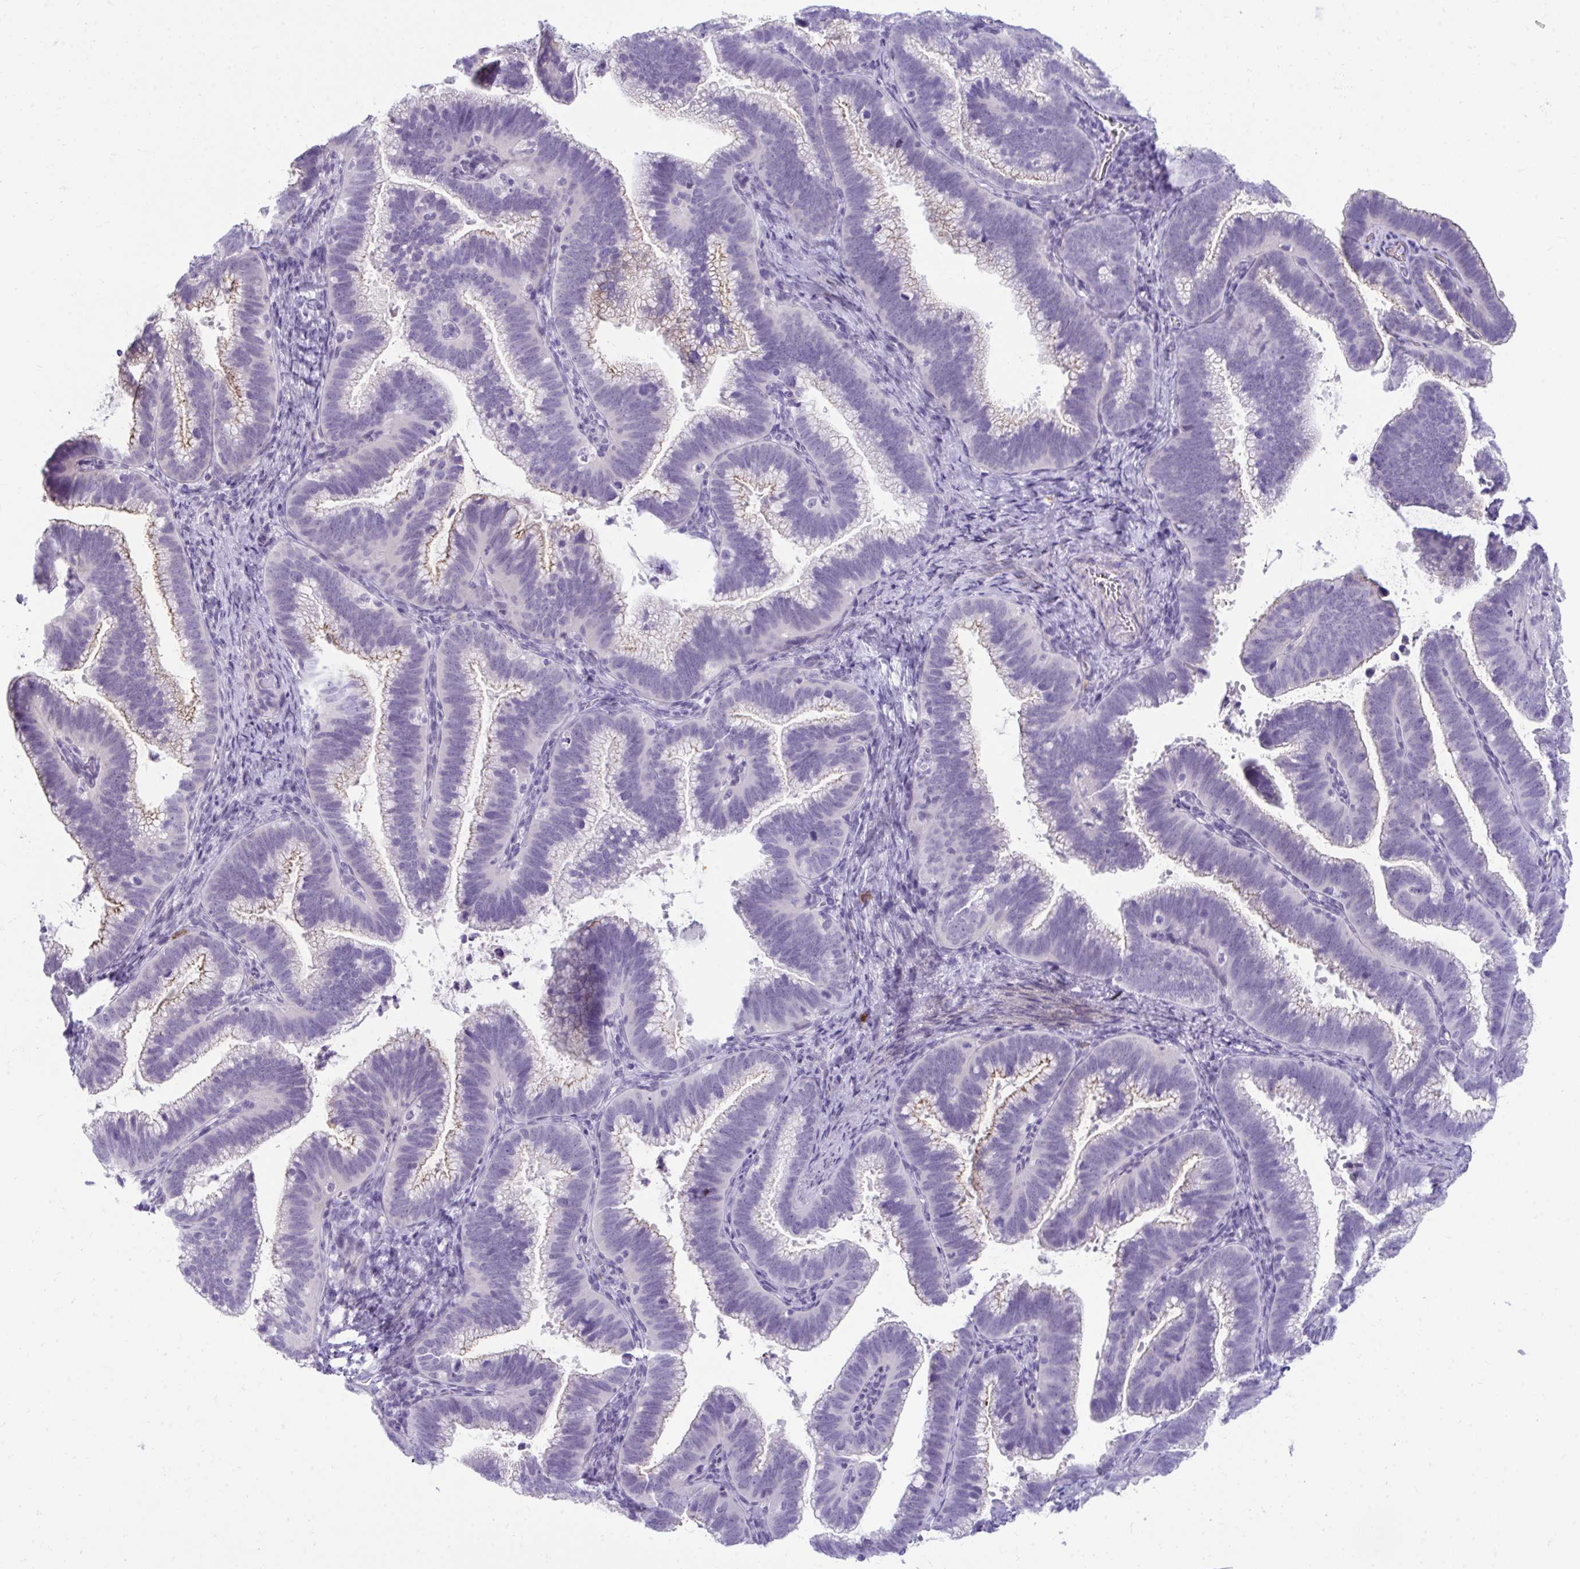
{"staining": {"intensity": "negative", "quantity": "none", "location": "none"}, "tissue": "cervical cancer", "cell_type": "Tumor cells", "image_type": "cancer", "snomed": [{"axis": "morphology", "description": "Adenocarcinoma, NOS"}, {"axis": "topography", "description": "Cervix"}], "caption": "Human adenocarcinoma (cervical) stained for a protein using immunohistochemistry reveals no expression in tumor cells.", "gene": "PIGZ", "patient": {"sex": "female", "age": 61}}